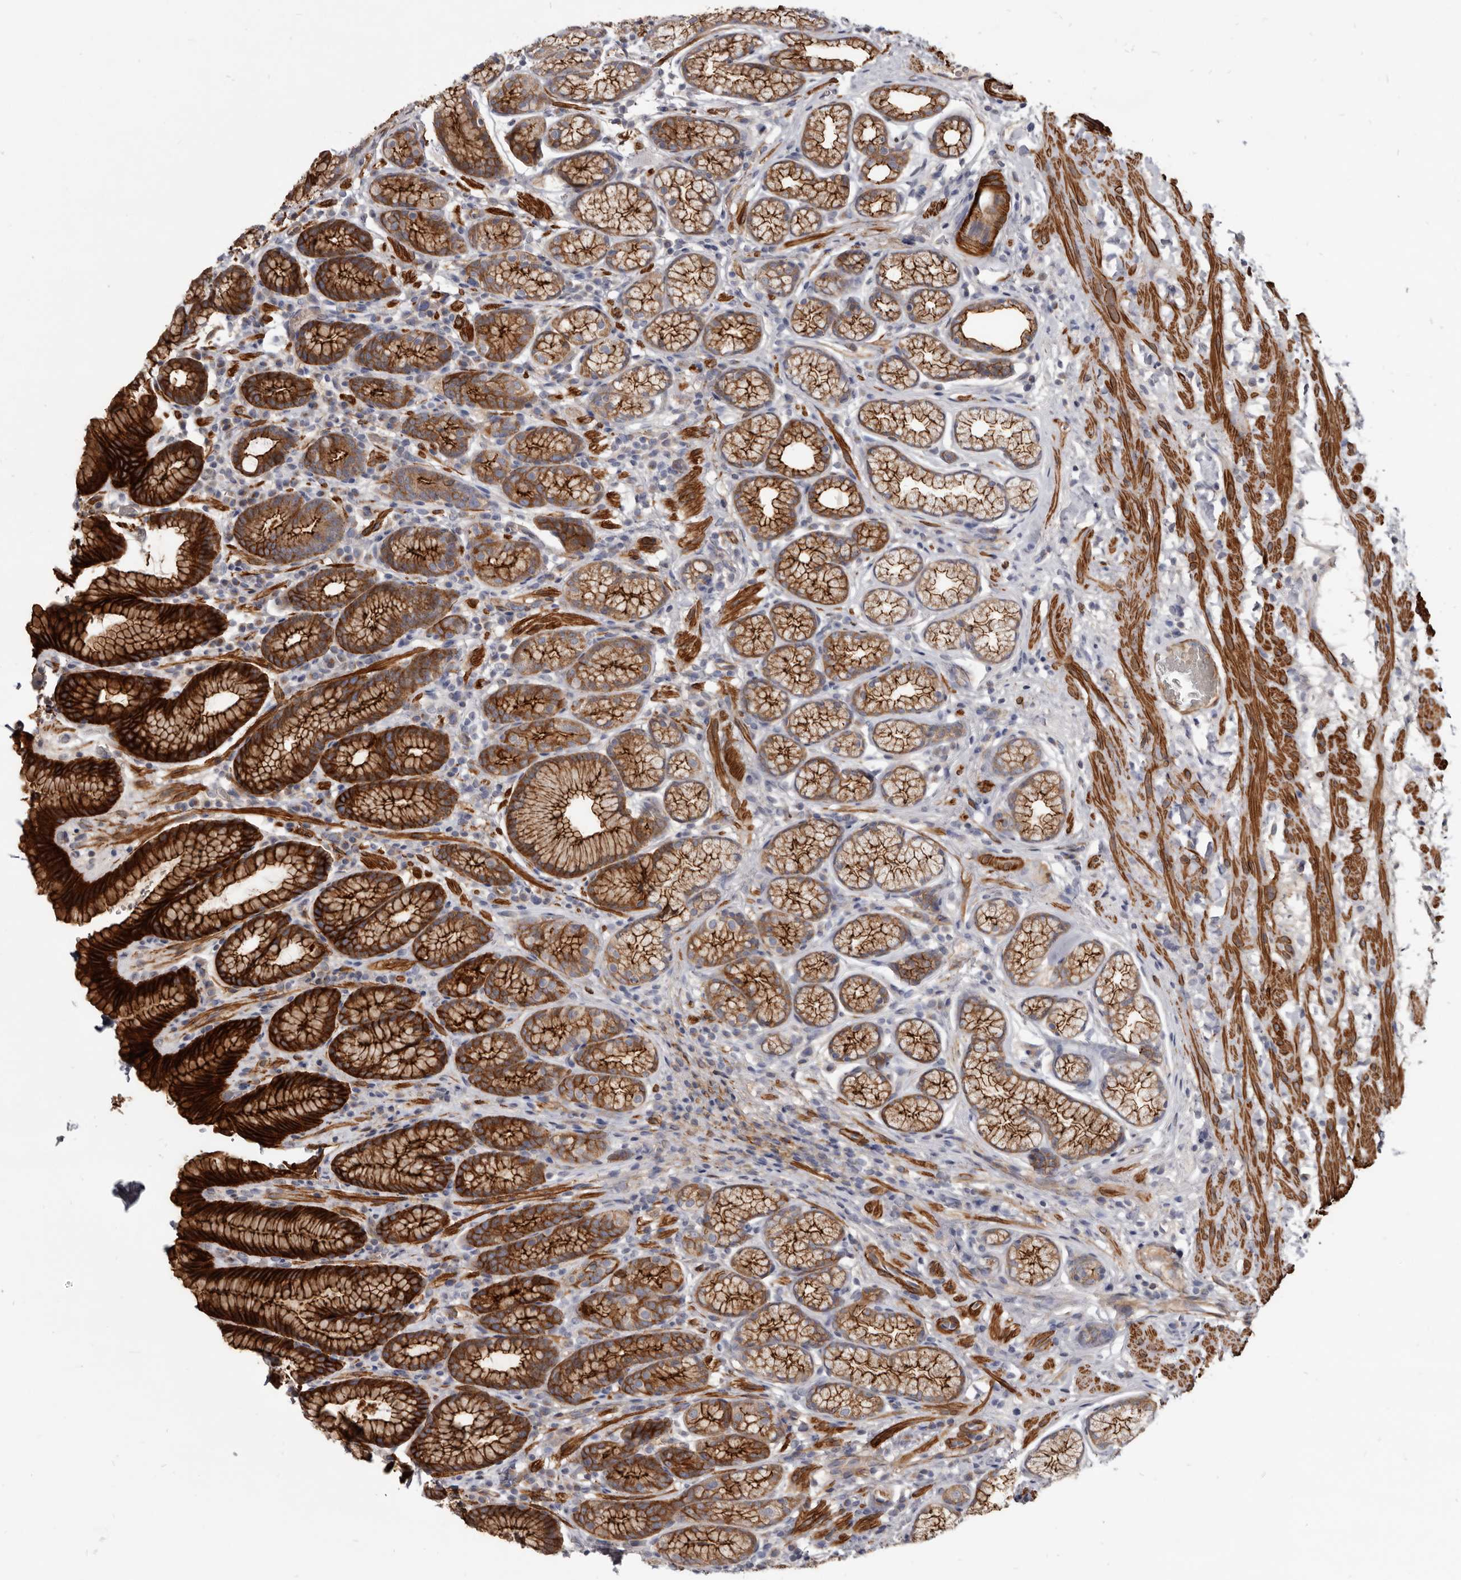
{"staining": {"intensity": "strong", "quantity": "25%-75%", "location": "cytoplasmic/membranous"}, "tissue": "stomach", "cell_type": "Glandular cells", "image_type": "normal", "snomed": [{"axis": "morphology", "description": "Normal tissue, NOS"}, {"axis": "topography", "description": "Stomach"}], "caption": "Immunohistochemical staining of benign human stomach shows strong cytoplasmic/membranous protein staining in about 25%-75% of glandular cells.", "gene": "CGN", "patient": {"sex": "male", "age": 42}}